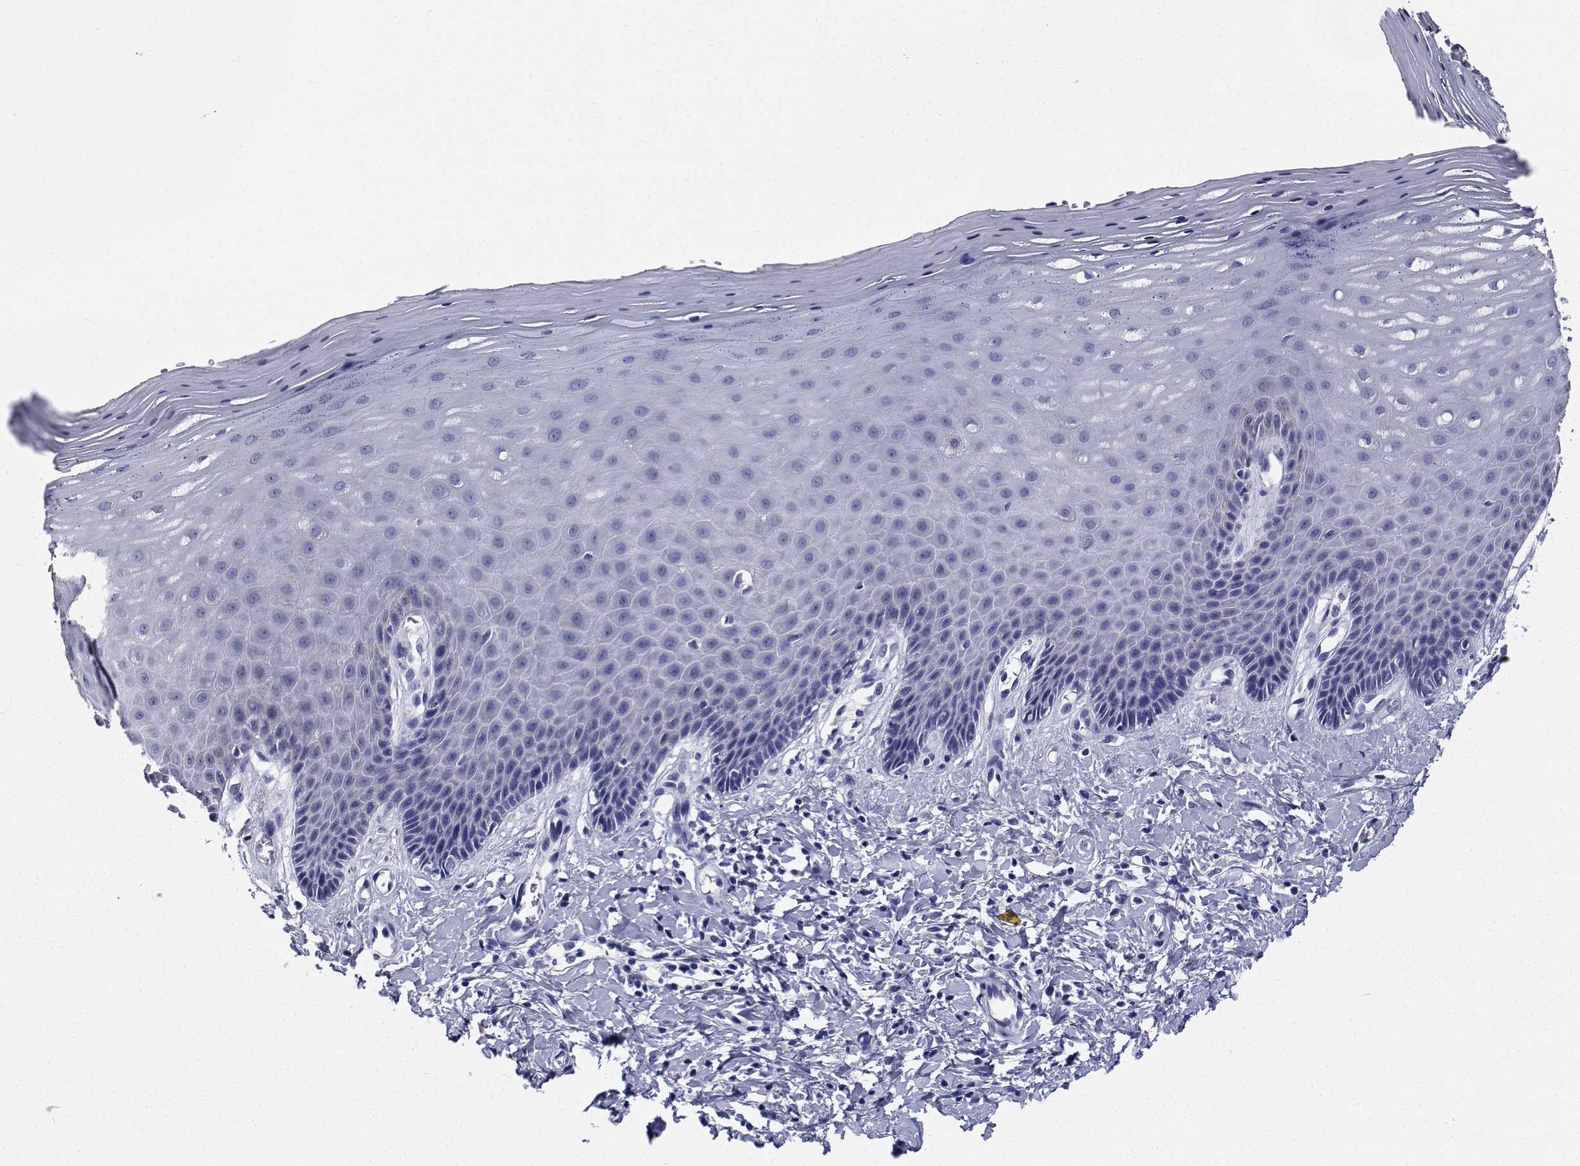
{"staining": {"intensity": "negative", "quantity": "none", "location": "none"}, "tissue": "vagina", "cell_type": "Squamous epithelial cells", "image_type": "normal", "snomed": [{"axis": "morphology", "description": "Normal tissue, NOS"}, {"axis": "topography", "description": "Vagina"}], "caption": "IHC micrograph of unremarkable vagina: human vagina stained with DAB exhibits no significant protein expression in squamous epithelial cells. (Immunohistochemistry, brightfield microscopy, high magnification).", "gene": "CDHR3", "patient": {"sex": "female", "age": 83}}